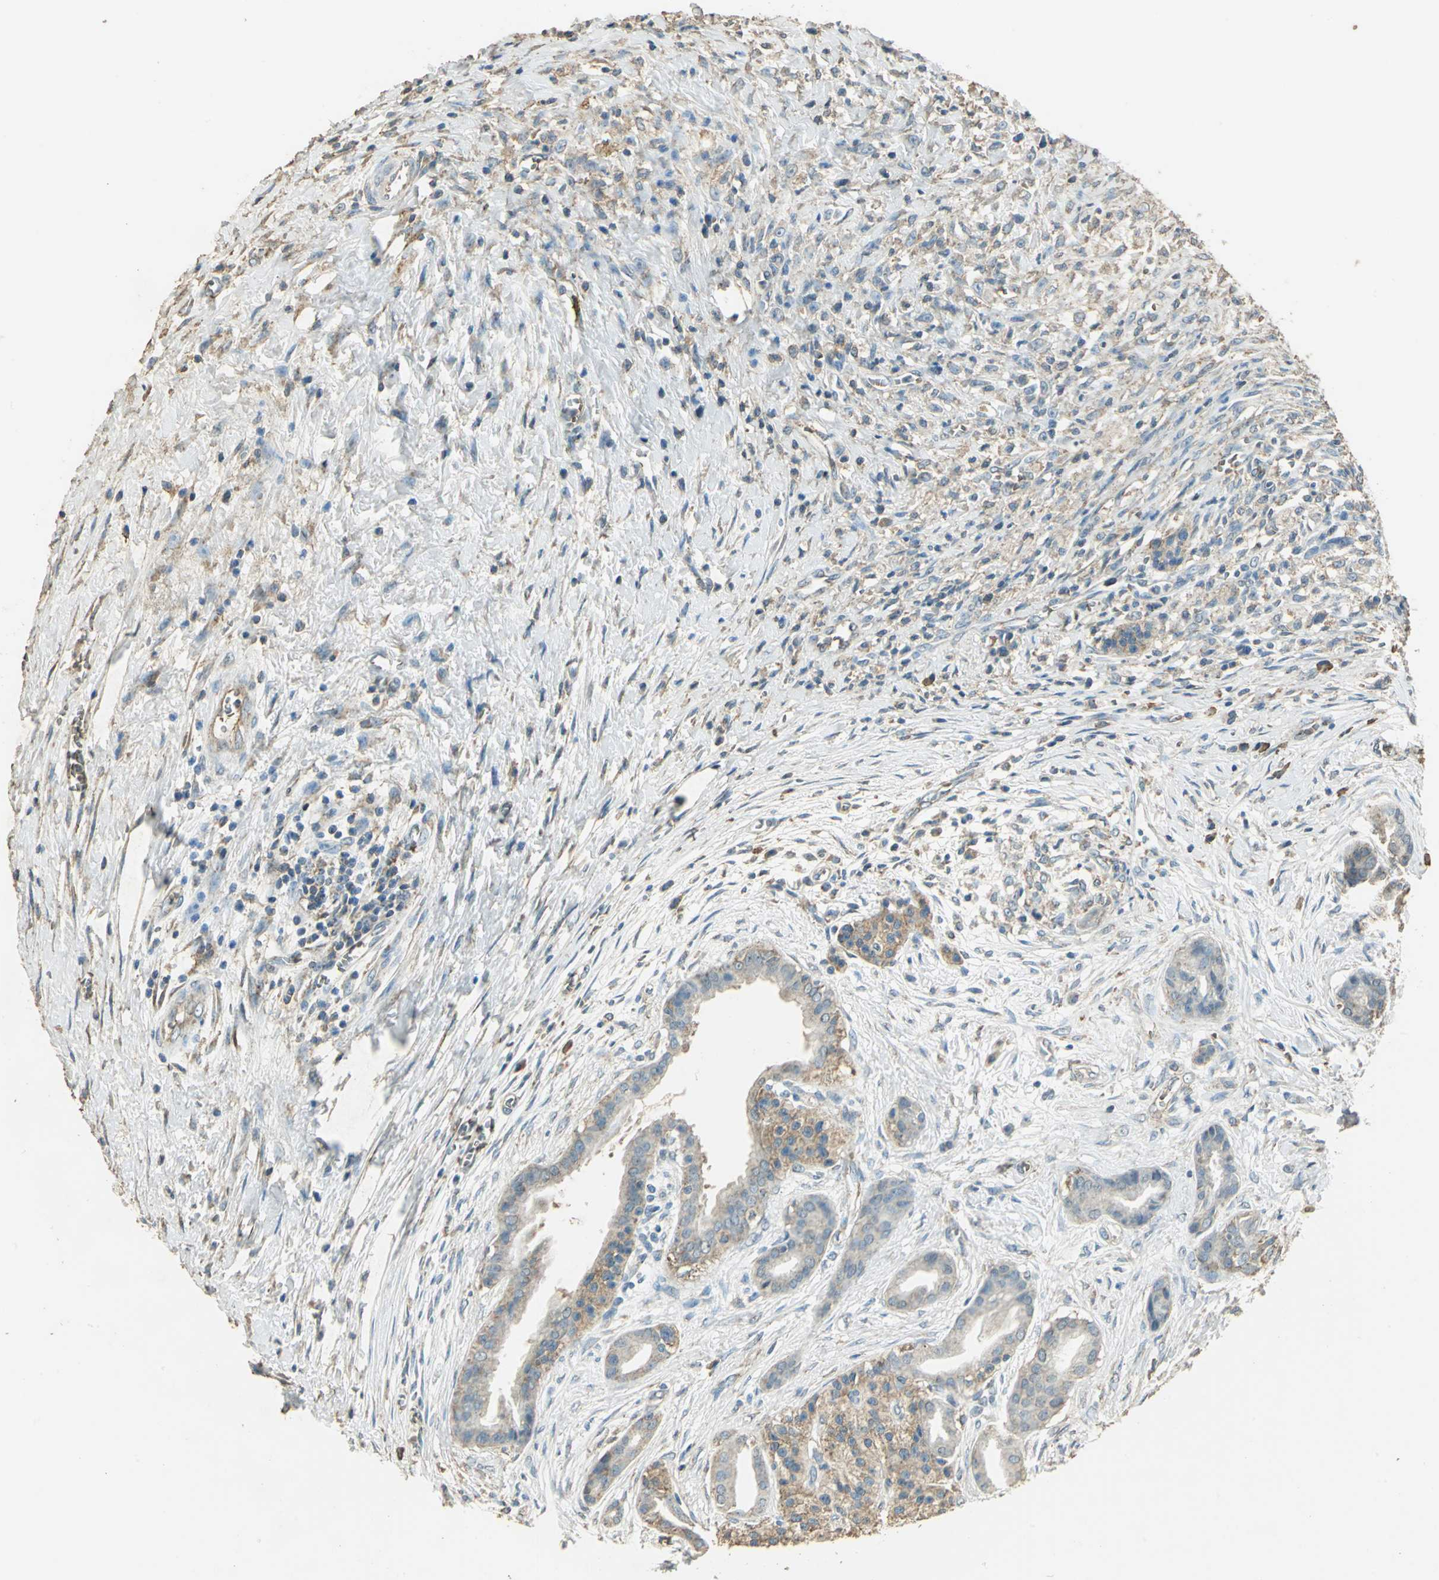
{"staining": {"intensity": "weak", "quantity": ">75%", "location": "cytoplasmic/membranous"}, "tissue": "pancreatic cancer", "cell_type": "Tumor cells", "image_type": "cancer", "snomed": [{"axis": "morphology", "description": "Adenocarcinoma, NOS"}, {"axis": "topography", "description": "Pancreas"}], "caption": "Immunohistochemistry of pancreatic adenocarcinoma reveals low levels of weak cytoplasmic/membranous staining in approximately >75% of tumor cells. The staining was performed using DAB (3,3'-diaminobenzidine) to visualize the protein expression in brown, while the nuclei were stained in blue with hematoxylin (Magnification: 20x).", "gene": "TRAPPC2", "patient": {"sex": "male", "age": 59}}